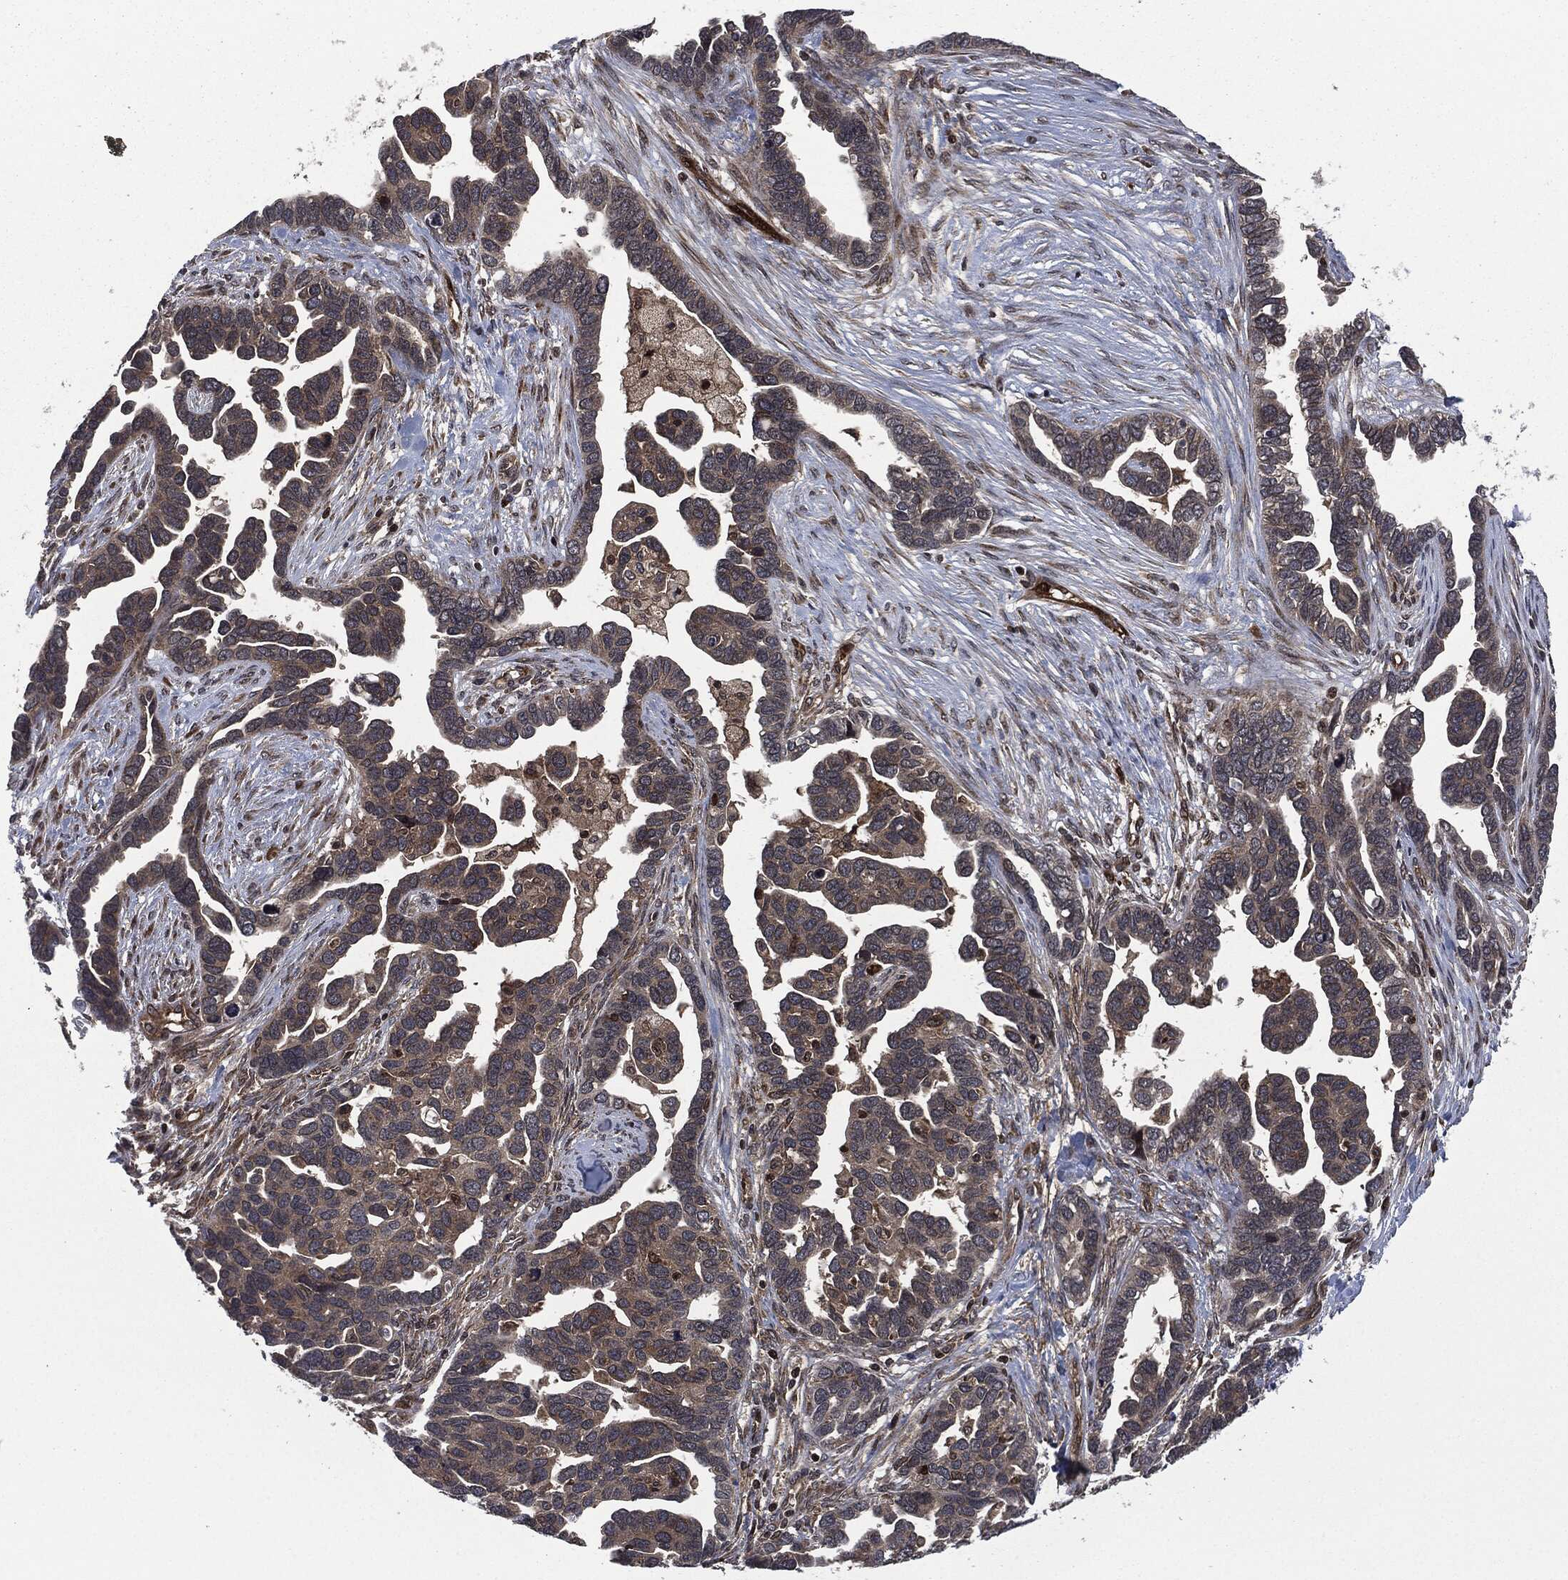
{"staining": {"intensity": "weak", "quantity": ">75%", "location": "cytoplasmic/membranous"}, "tissue": "ovarian cancer", "cell_type": "Tumor cells", "image_type": "cancer", "snomed": [{"axis": "morphology", "description": "Cystadenocarcinoma, serous, NOS"}, {"axis": "topography", "description": "Ovary"}], "caption": "Immunohistochemistry of human ovarian cancer (serous cystadenocarcinoma) reveals low levels of weak cytoplasmic/membranous positivity in approximately >75% of tumor cells.", "gene": "HRAS", "patient": {"sex": "female", "age": 54}}